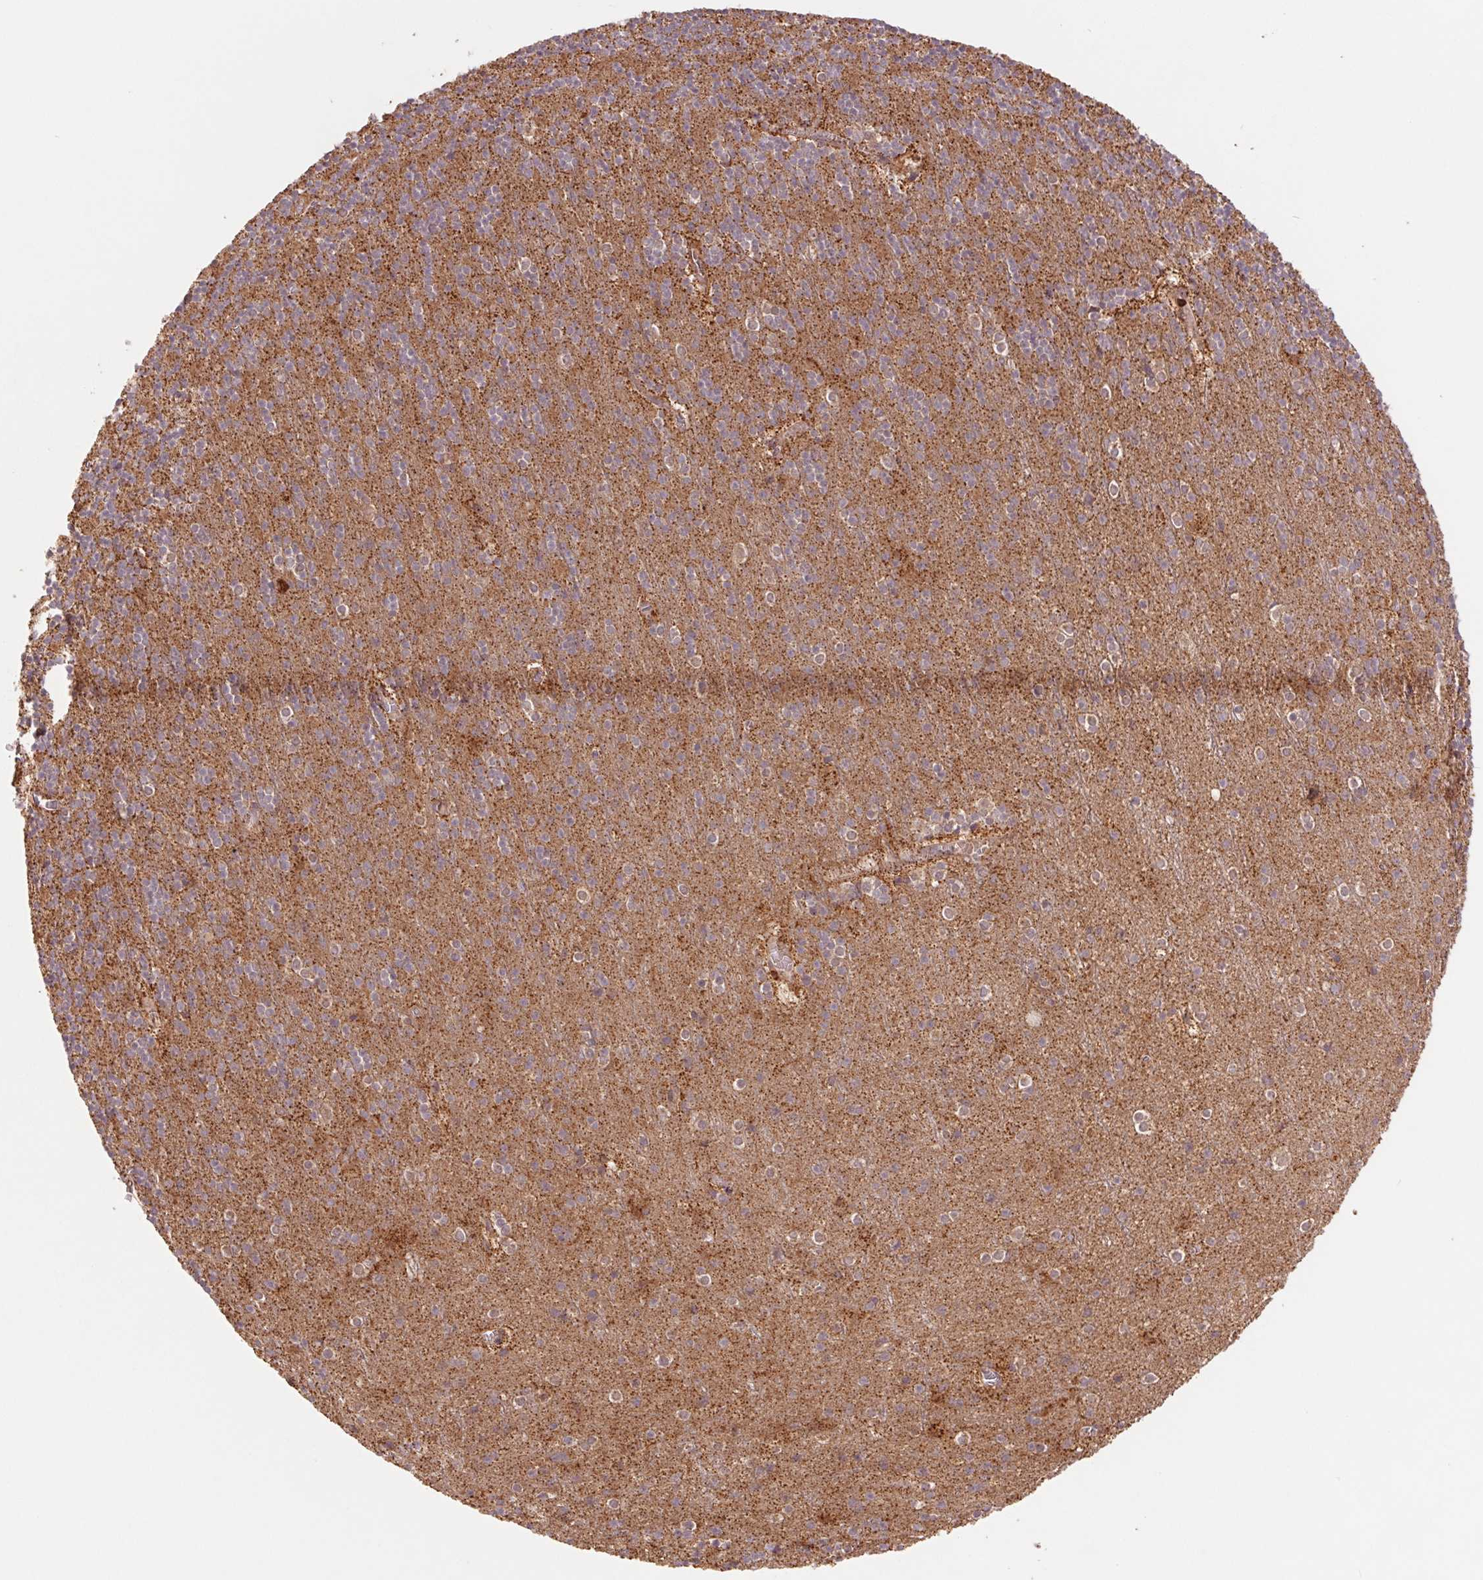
{"staining": {"intensity": "moderate", "quantity": "25%-75%", "location": "cytoplasmic/membranous"}, "tissue": "cerebellum", "cell_type": "Cells in granular layer", "image_type": "normal", "snomed": [{"axis": "morphology", "description": "Normal tissue, NOS"}, {"axis": "topography", "description": "Cerebellum"}], "caption": "Cells in granular layer show medium levels of moderate cytoplasmic/membranous staining in approximately 25%-75% of cells in unremarkable human cerebellum. (DAB (3,3'-diaminobenzidine) IHC, brown staining for protein, blue staining for nuclei).", "gene": "URM1", "patient": {"sex": "male", "age": 70}}